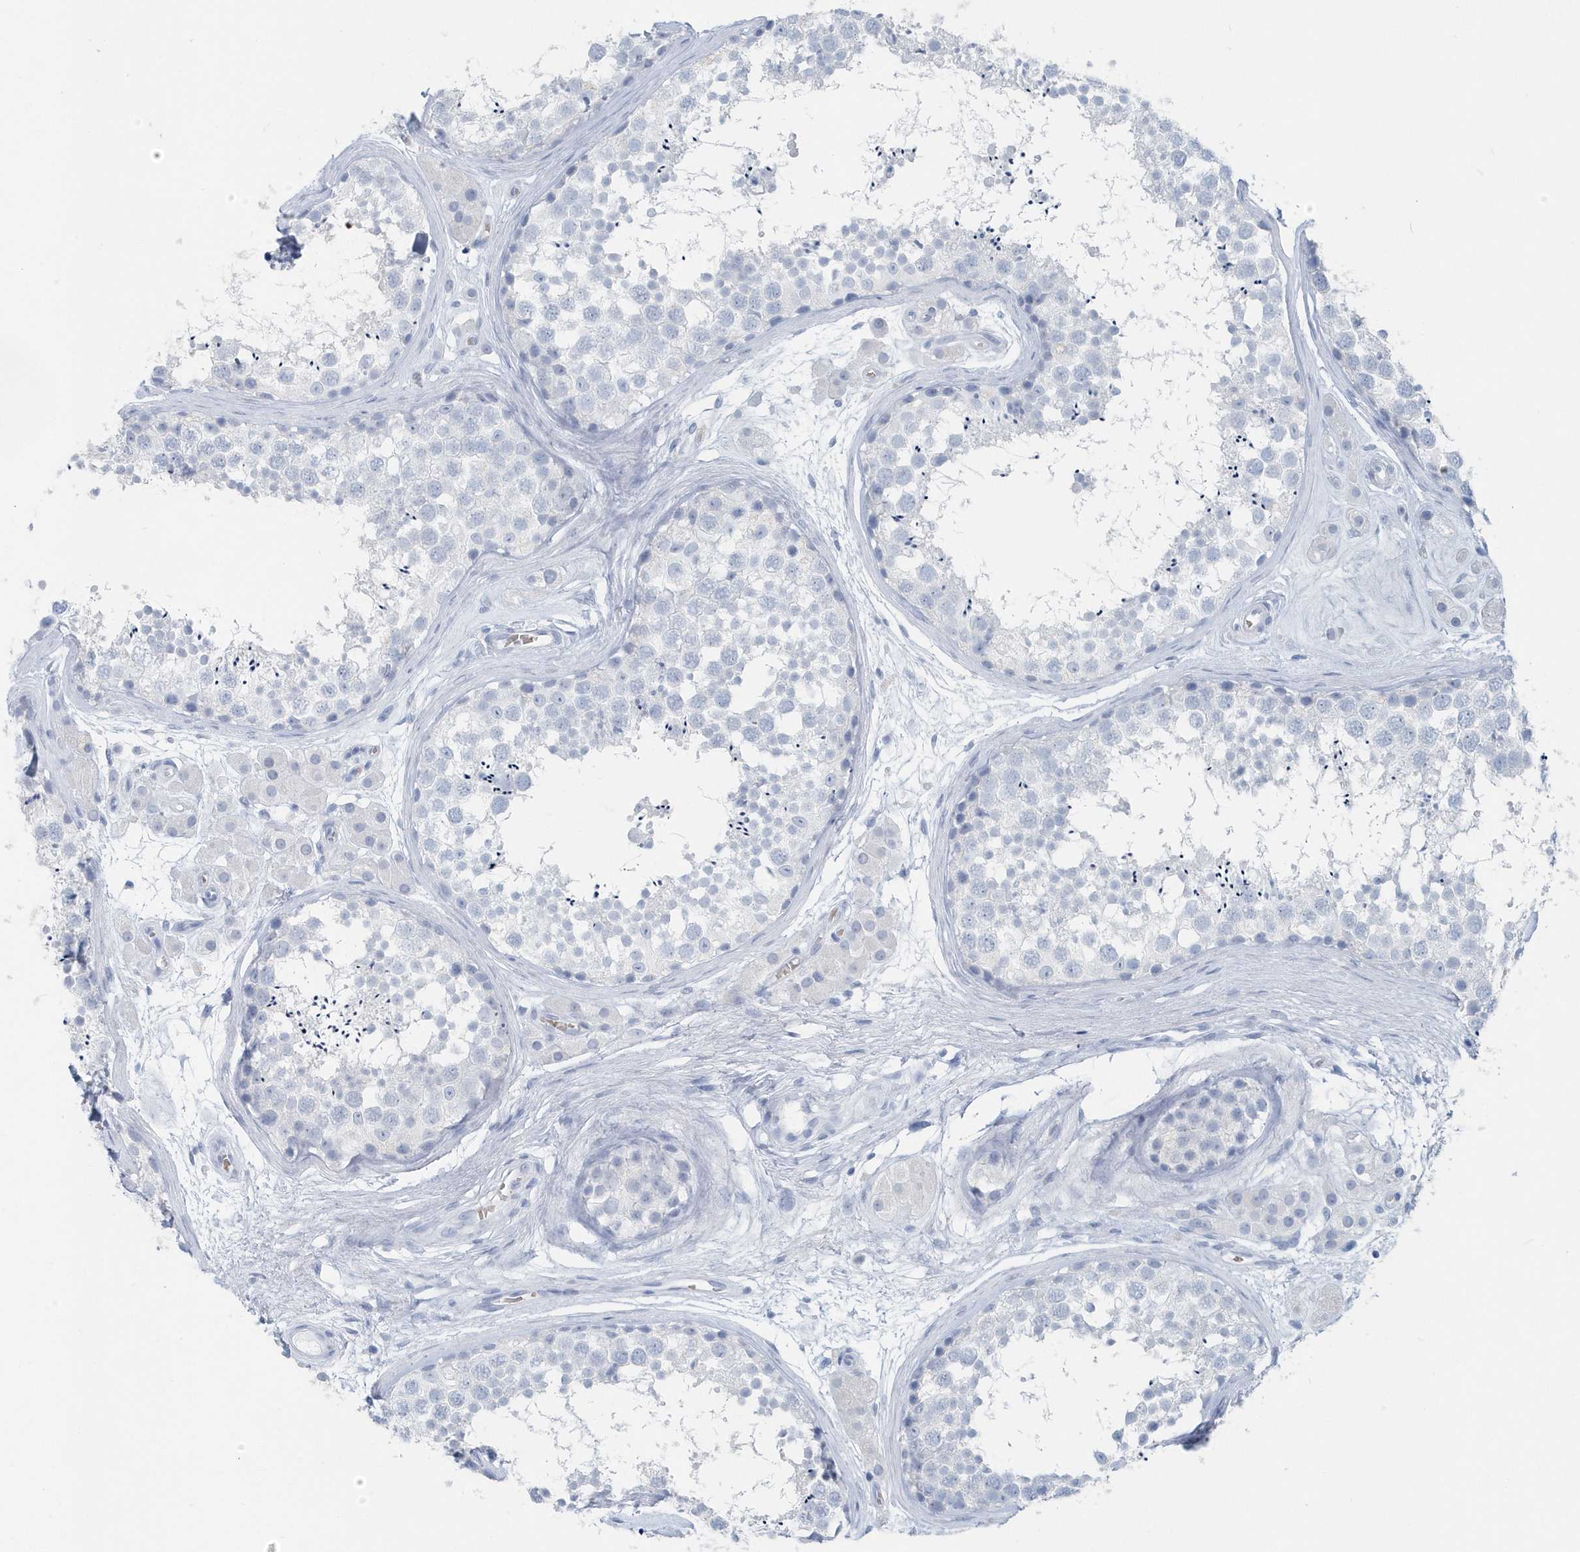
{"staining": {"intensity": "negative", "quantity": "none", "location": "none"}, "tissue": "testis", "cell_type": "Cells in seminiferous ducts", "image_type": "normal", "snomed": [{"axis": "morphology", "description": "Normal tissue, NOS"}, {"axis": "topography", "description": "Testis"}], "caption": "The image displays no staining of cells in seminiferous ducts in unremarkable testis.", "gene": "HBA2", "patient": {"sex": "male", "age": 56}}